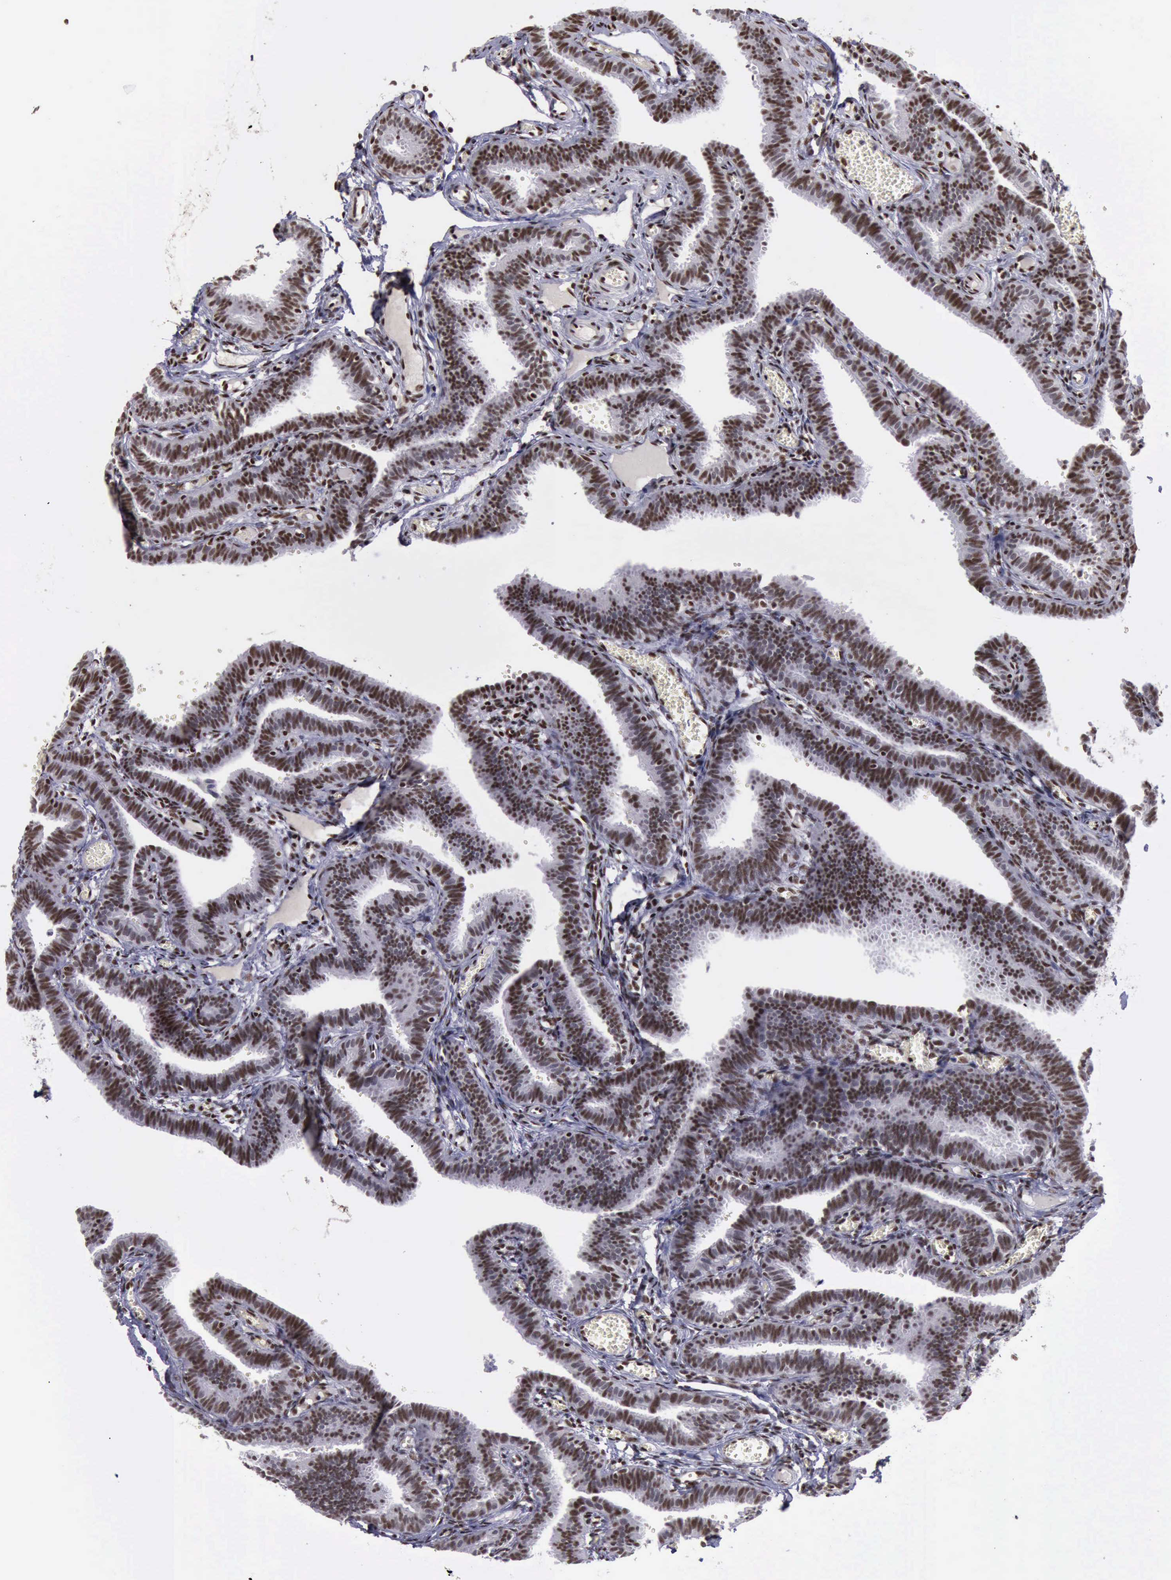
{"staining": {"intensity": "strong", "quantity": ">75%", "location": "nuclear"}, "tissue": "fallopian tube", "cell_type": "Glandular cells", "image_type": "normal", "snomed": [{"axis": "morphology", "description": "Normal tissue, NOS"}, {"axis": "topography", "description": "Fallopian tube"}], "caption": "Immunohistochemical staining of normal fallopian tube shows >75% levels of strong nuclear protein staining in approximately >75% of glandular cells.", "gene": "YY1", "patient": {"sex": "female", "age": 29}}